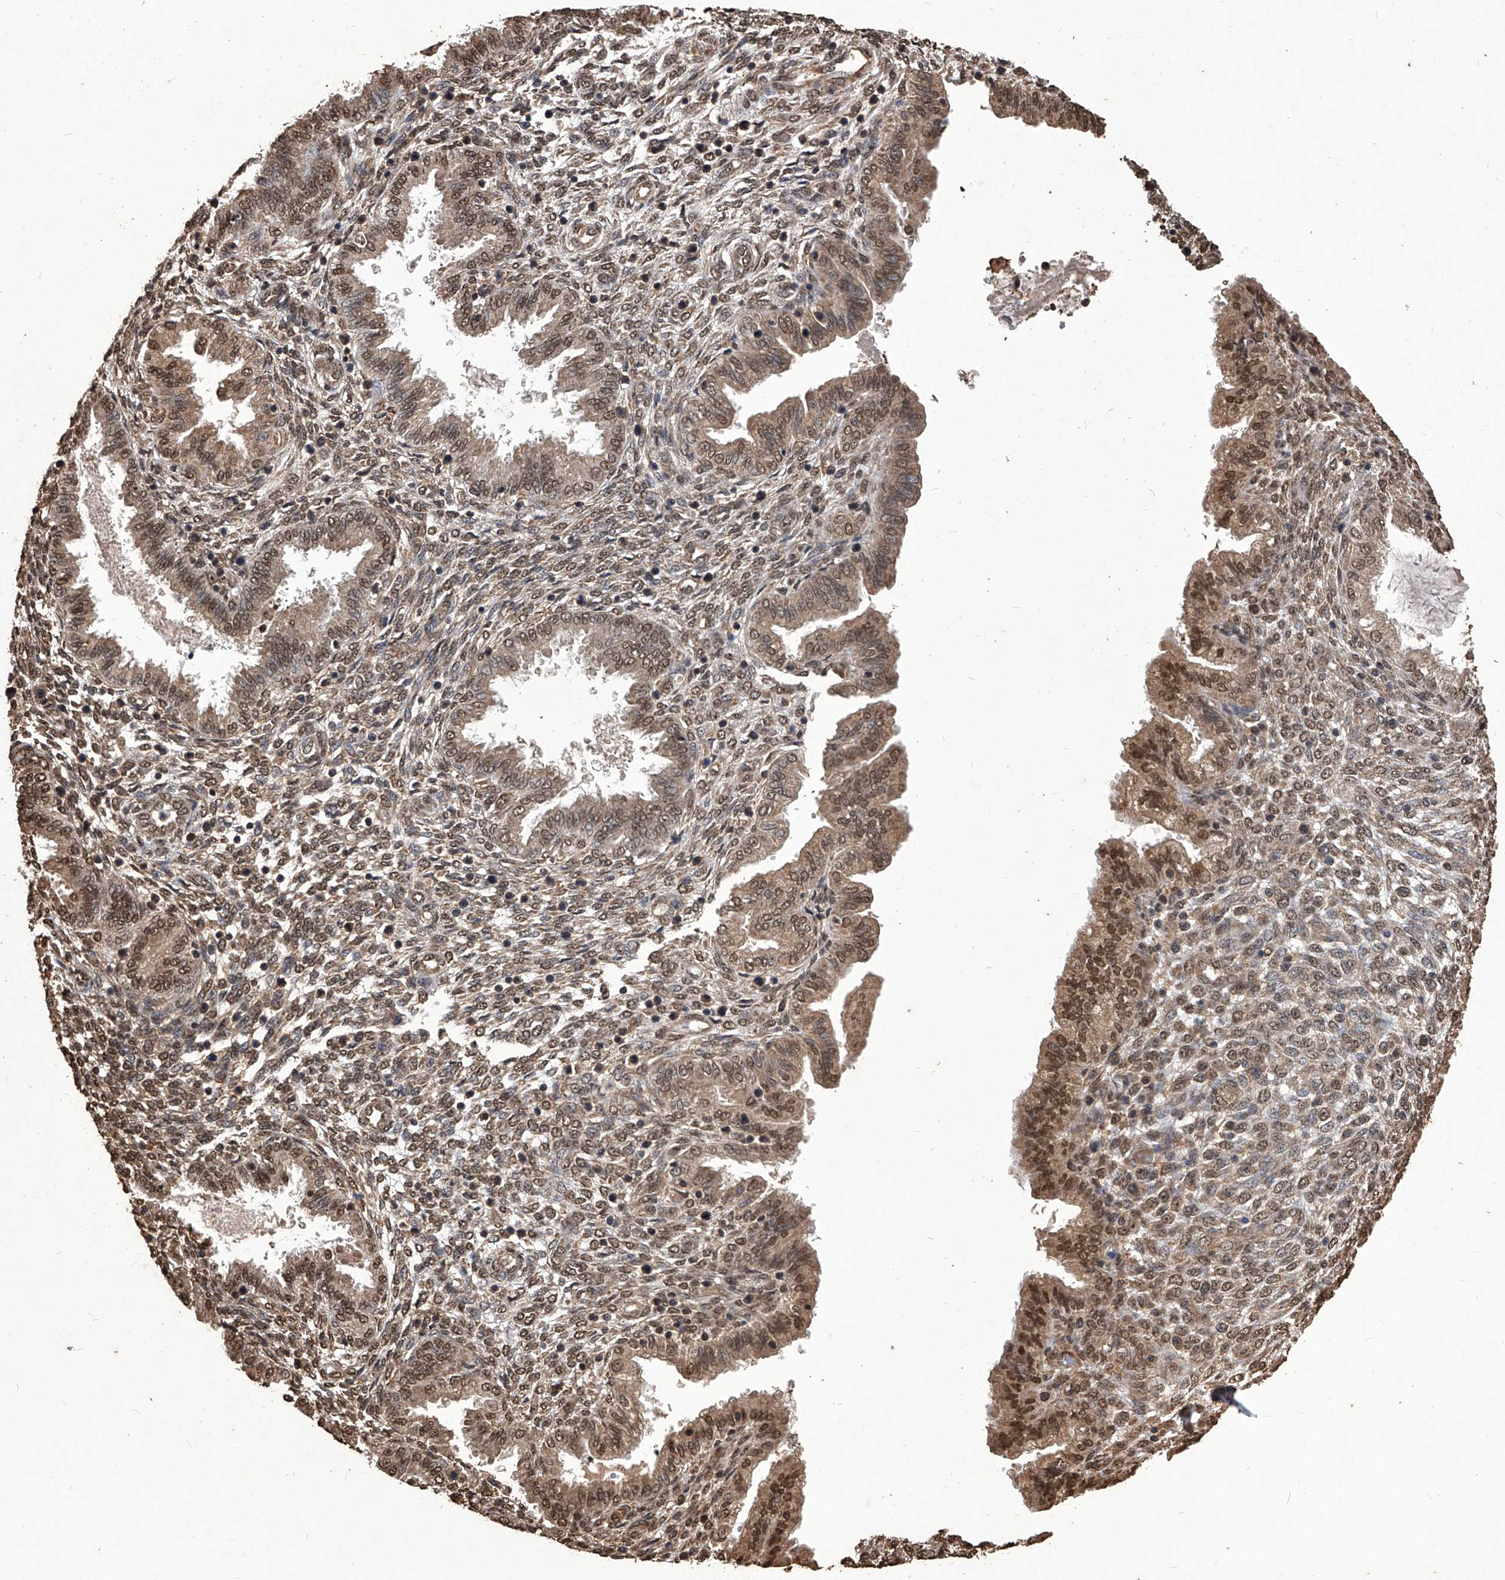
{"staining": {"intensity": "moderate", "quantity": ">75%", "location": "nuclear"}, "tissue": "endometrium", "cell_type": "Cells in endometrial stroma", "image_type": "normal", "snomed": [{"axis": "morphology", "description": "Normal tissue, NOS"}, {"axis": "topography", "description": "Endometrium"}], "caption": "DAB immunohistochemical staining of benign endometrium demonstrates moderate nuclear protein staining in about >75% of cells in endometrial stroma.", "gene": "FBXL4", "patient": {"sex": "female", "age": 33}}